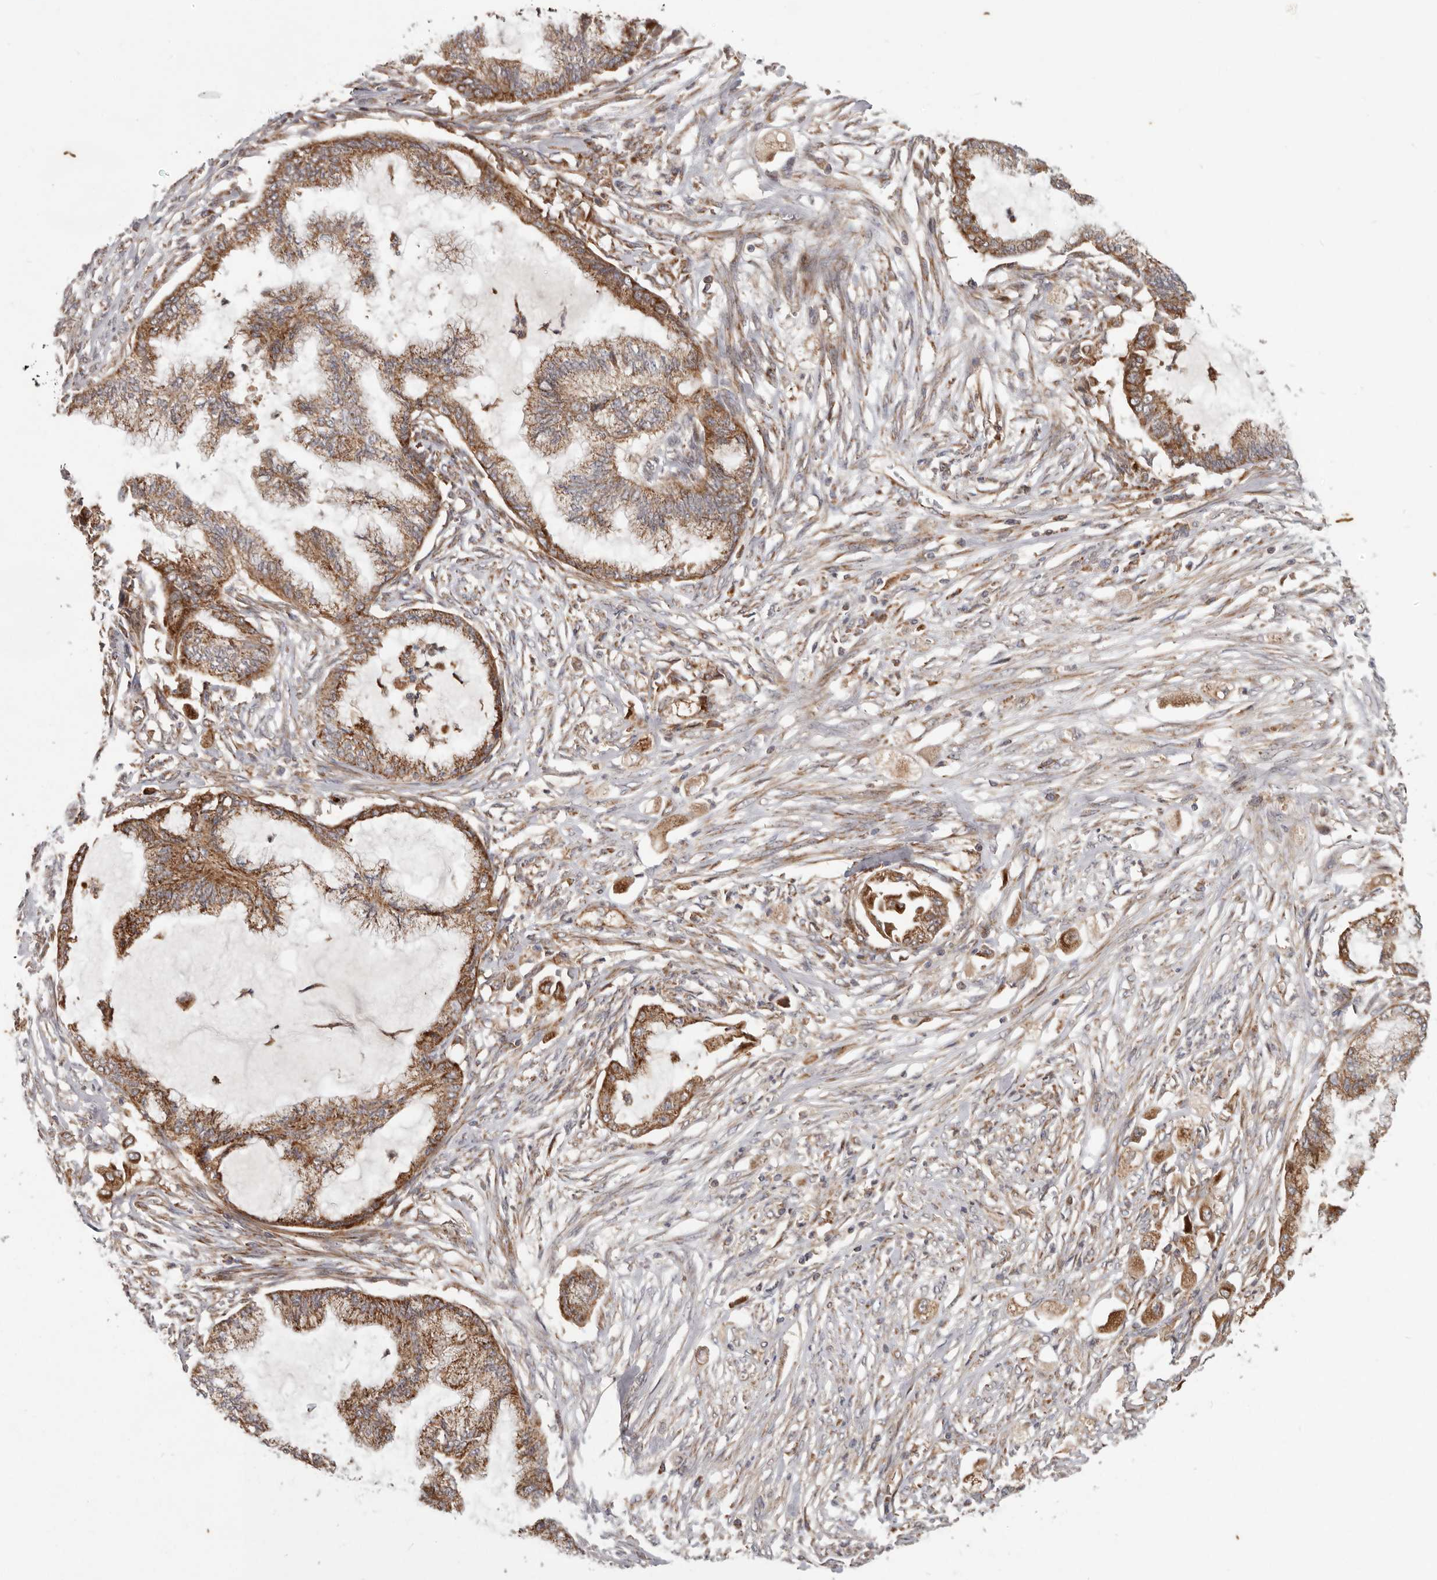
{"staining": {"intensity": "strong", "quantity": ">75%", "location": "cytoplasmic/membranous"}, "tissue": "endometrial cancer", "cell_type": "Tumor cells", "image_type": "cancer", "snomed": [{"axis": "morphology", "description": "Adenocarcinoma, NOS"}, {"axis": "topography", "description": "Endometrium"}], "caption": "Immunohistochemistry (IHC) of adenocarcinoma (endometrial) demonstrates high levels of strong cytoplasmic/membranous positivity in approximately >75% of tumor cells.", "gene": "MRPS10", "patient": {"sex": "female", "age": 86}}